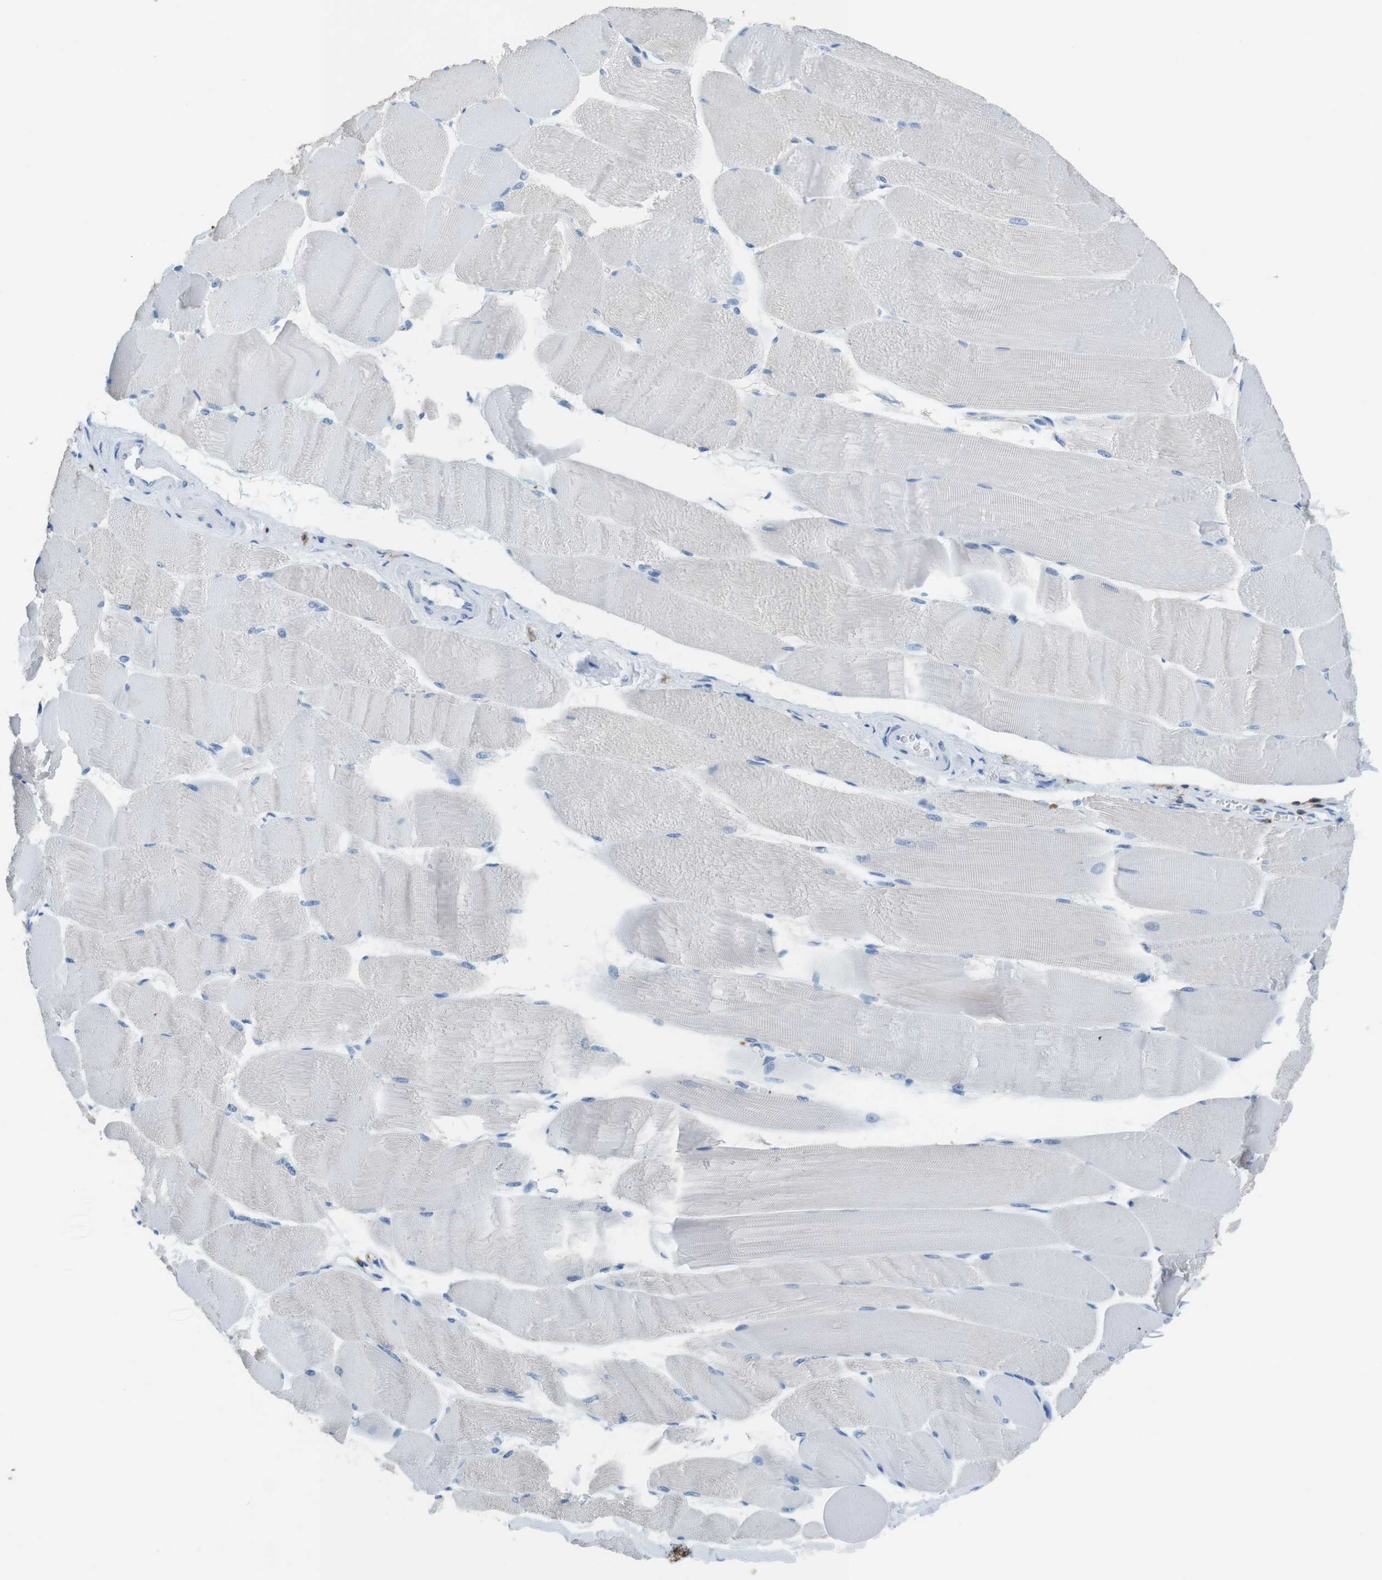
{"staining": {"intensity": "negative", "quantity": "none", "location": "none"}, "tissue": "skeletal muscle", "cell_type": "Myocytes", "image_type": "normal", "snomed": [{"axis": "morphology", "description": "Normal tissue, NOS"}, {"axis": "morphology", "description": "Squamous cell carcinoma, NOS"}, {"axis": "topography", "description": "Skeletal muscle"}], "caption": "This is an IHC histopathology image of unremarkable human skeletal muscle. There is no expression in myocytes.", "gene": "LAT", "patient": {"sex": "male", "age": 51}}